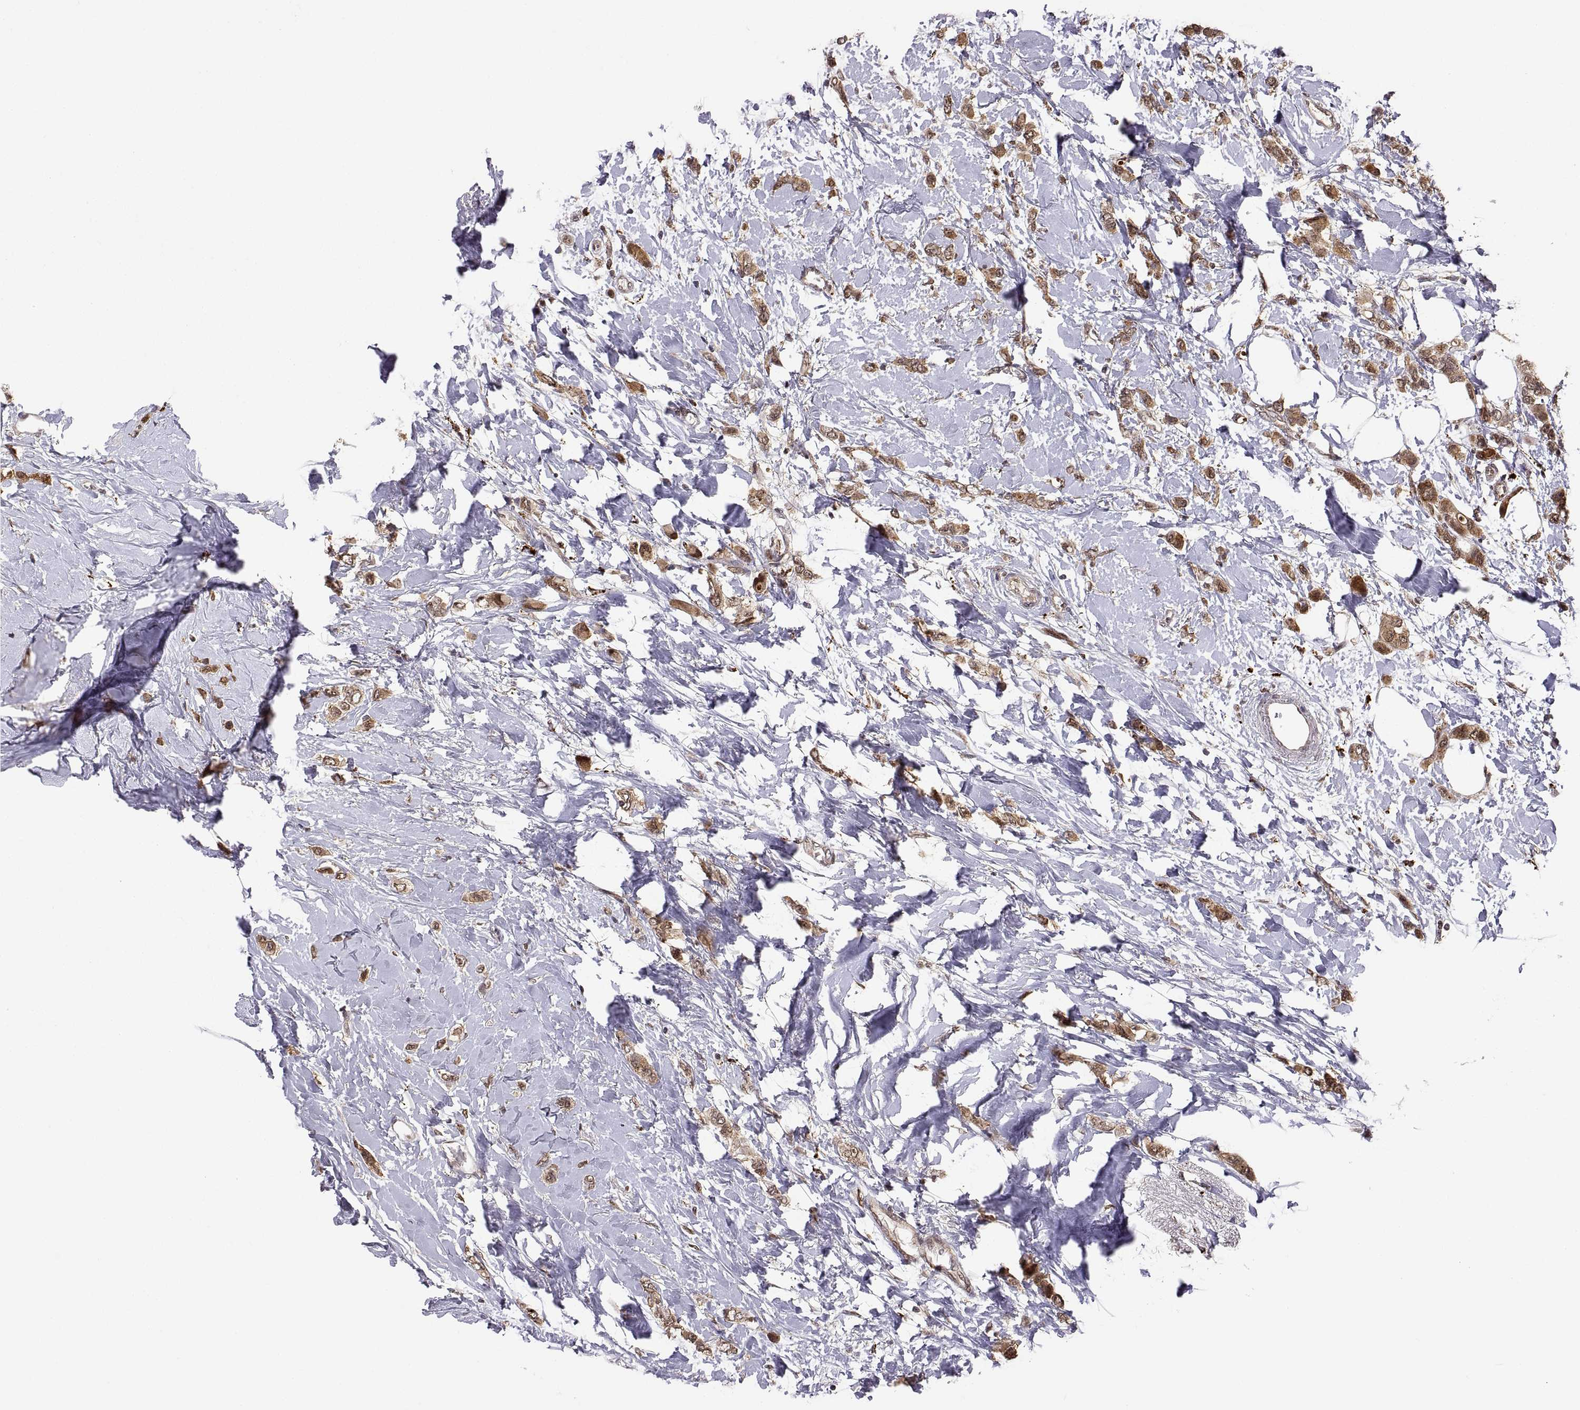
{"staining": {"intensity": "moderate", "quantity": ">75%", "location": "cytoplasmic/membranous,nuclear"}, "tissue": "breast cancer", "cell_type": "Tumor cells", "image_type": "cancer", "snomed": [{"axis": "morphology", "description": "Lobular carcinoma"}, {"axis": "topography", "description": "Breast"}], "caption": "Breast cancer tissue reveals moderate cytoplasmic/membranous and nuclear staining in about >75% of tumor cells", "gene": "PSMC2", "patient": {"sex": "female", "age": 66}}